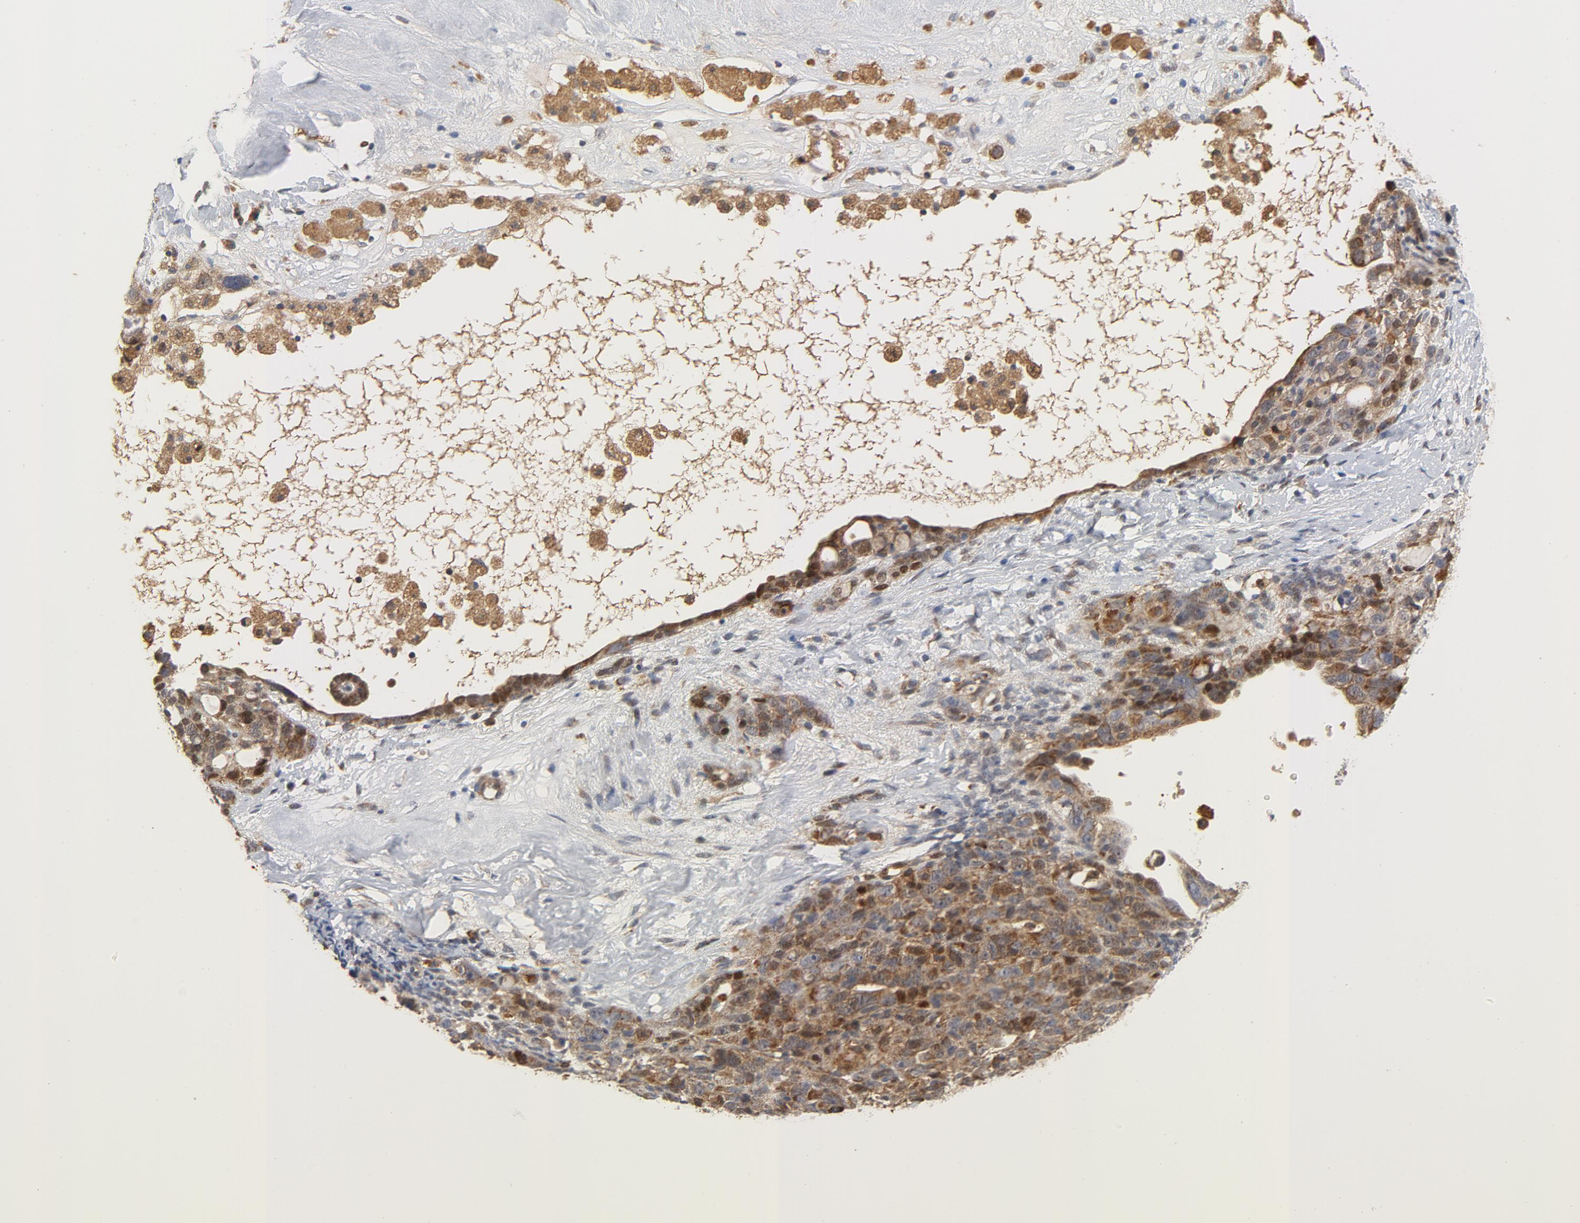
{"staining": {"intensity": "moderate", "quantity": ">75%", "location": "cytoplasmic/membranous"}, "tissue": "ovarian cancer", "cell_type": "Tumor cells", "image_type": "cancer", "snomed": [{"axis": "morphology", "description": "Cystadenocarcinoma, serous, NOS"}, {"axis": "topography", "description": "Ovary"}], "caption": "Immunohistochemical staining of human ovarian cancer (serous cystadenocarcinoma) demonstrates medium levels of moderate cytoplasmic/membranous protein expression in about >75% of tumor cells.", "gene": "RAPGEF4", "patient": {"sex": "female", "age": 66}}